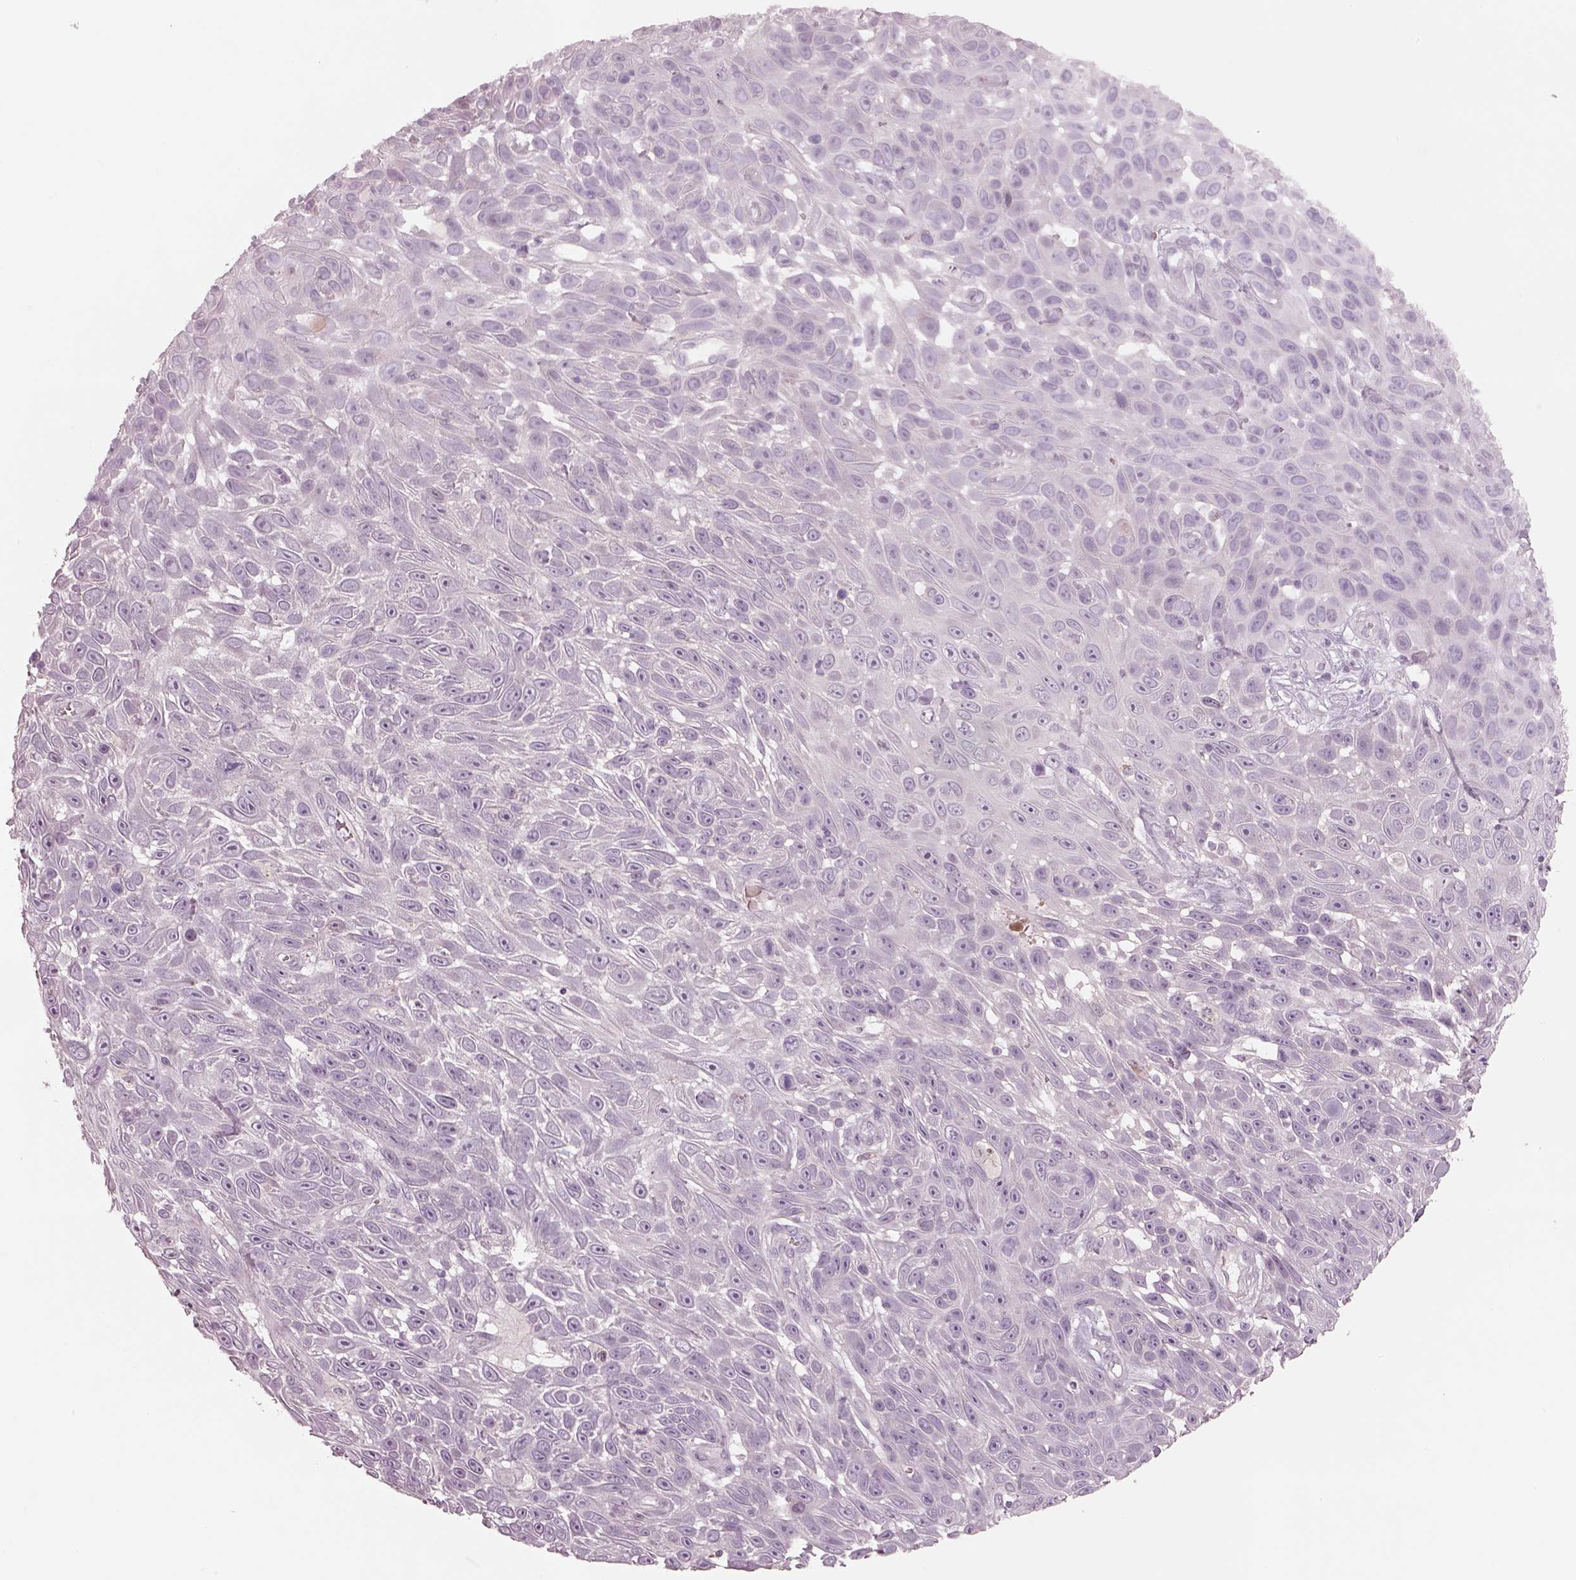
{"staining": {"intensity": "negative", "quantity": "none", "location": "none"}, "tissue": "skin cancer", "cell_type": "Tumor cells", "image_type": "cancer", "snomed": [{"axis": "morphology", "description": "Squamous cell carcinoma, NOS"}, {"axis": "topography", "description": "Skin"}], "caption": "This is an immunohistochemistry micrograph of human skin squamous cell carcinoma. There is no expression in tumor cells.", "gene": "SPATA6L", "patient": {"sex": "male", "age": 82}}